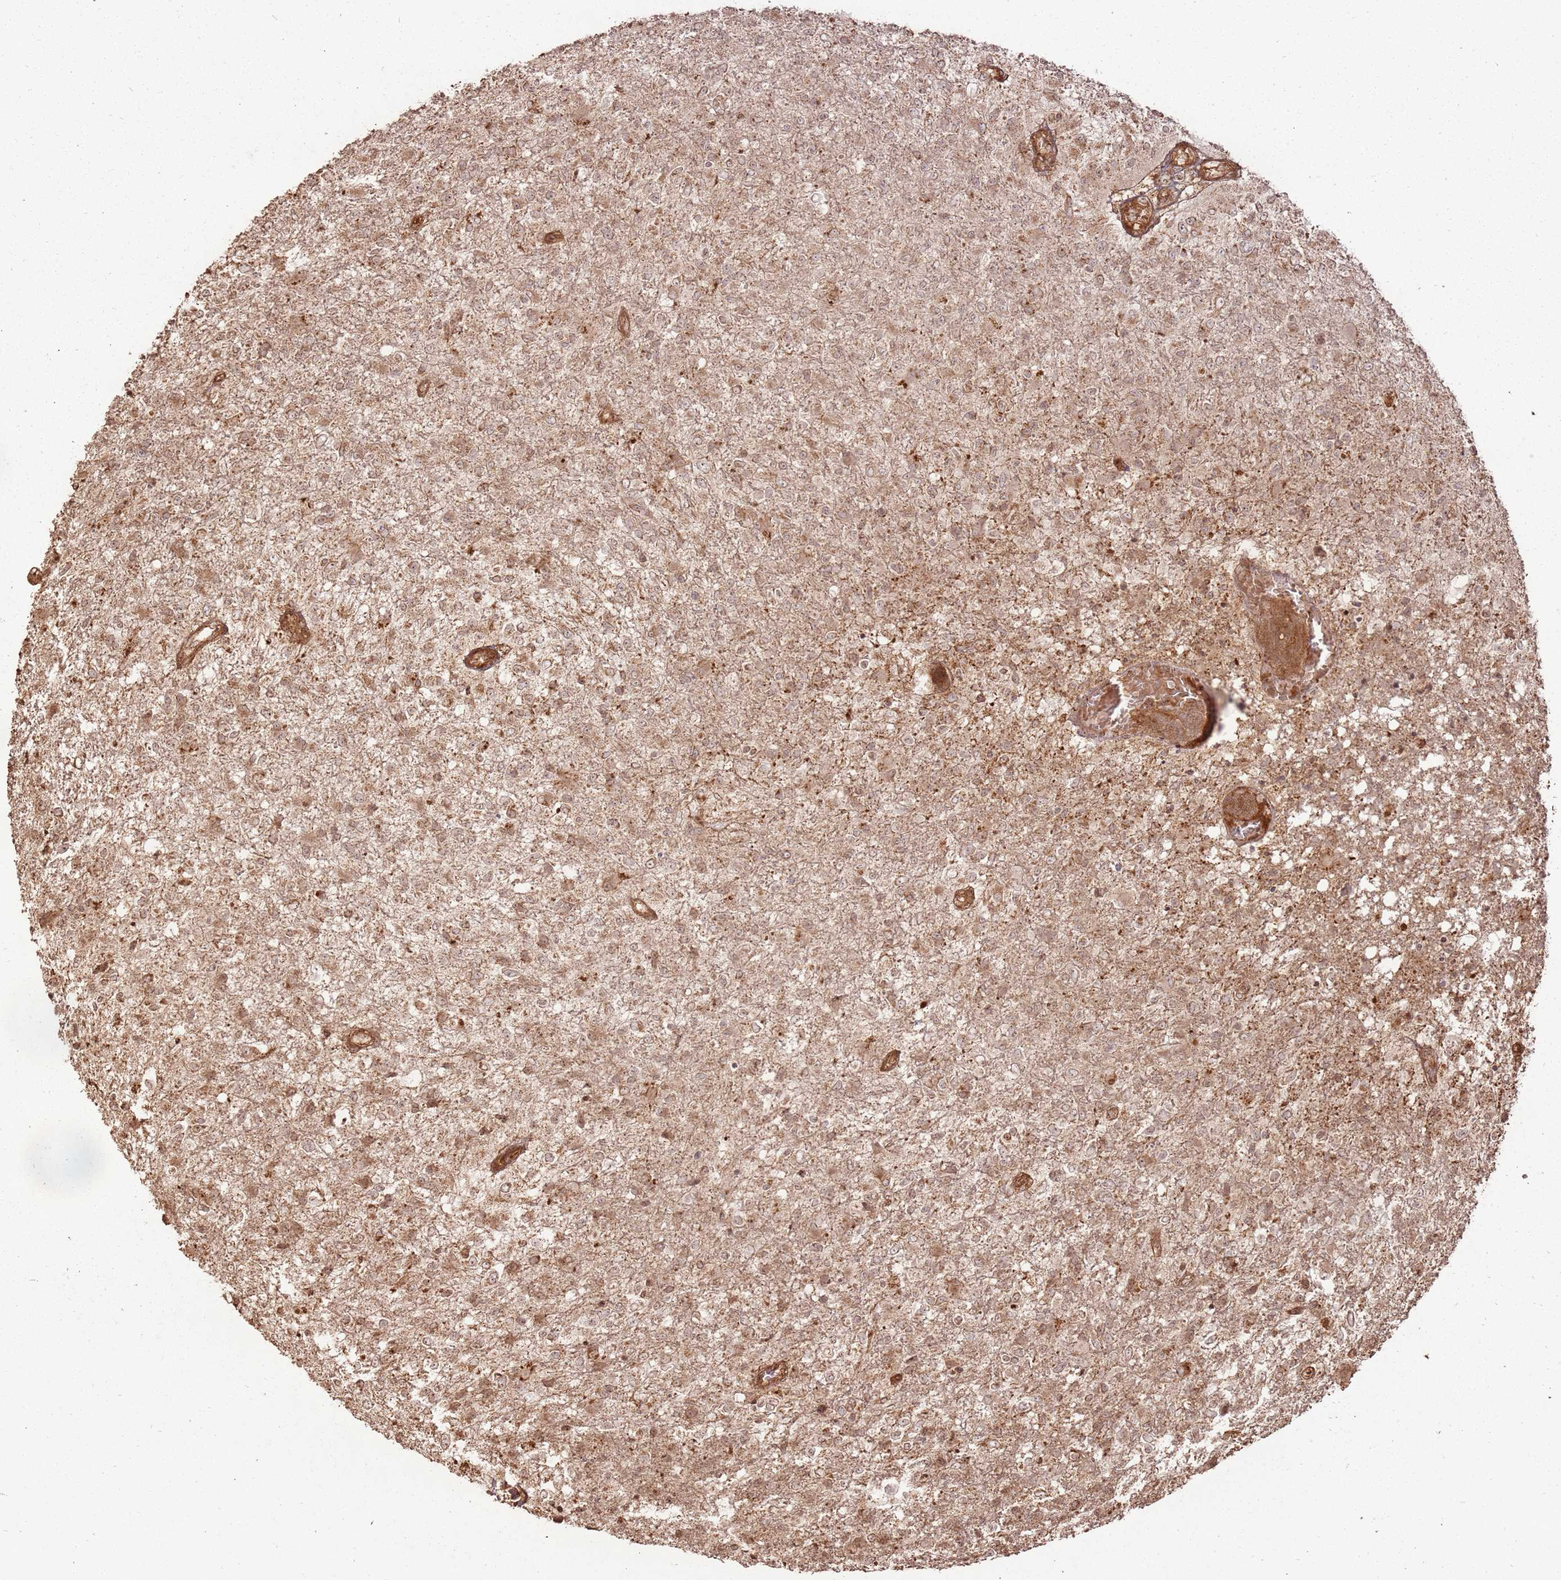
{"staining": {"intensity": "weak", "quantity": ">75%", "location": "cytoplasmic/membranous"}, "tissue": "glioma", "cell_type": "Tumor cells", "image_type": "cancer", "snomed": [{"axis": "morphology", "description": "Glioma, malignant, High grade"}, {"axis": "topography", "description": "Brain"}], "caption": "A micrograph of malignant glioma (high-grade) stained for a protein demonstrates weak cytoplasmic/membranous brown staining in tumor cells.", "gene": "MRPS6", "patient": {"sex": "female", "age": 74}}